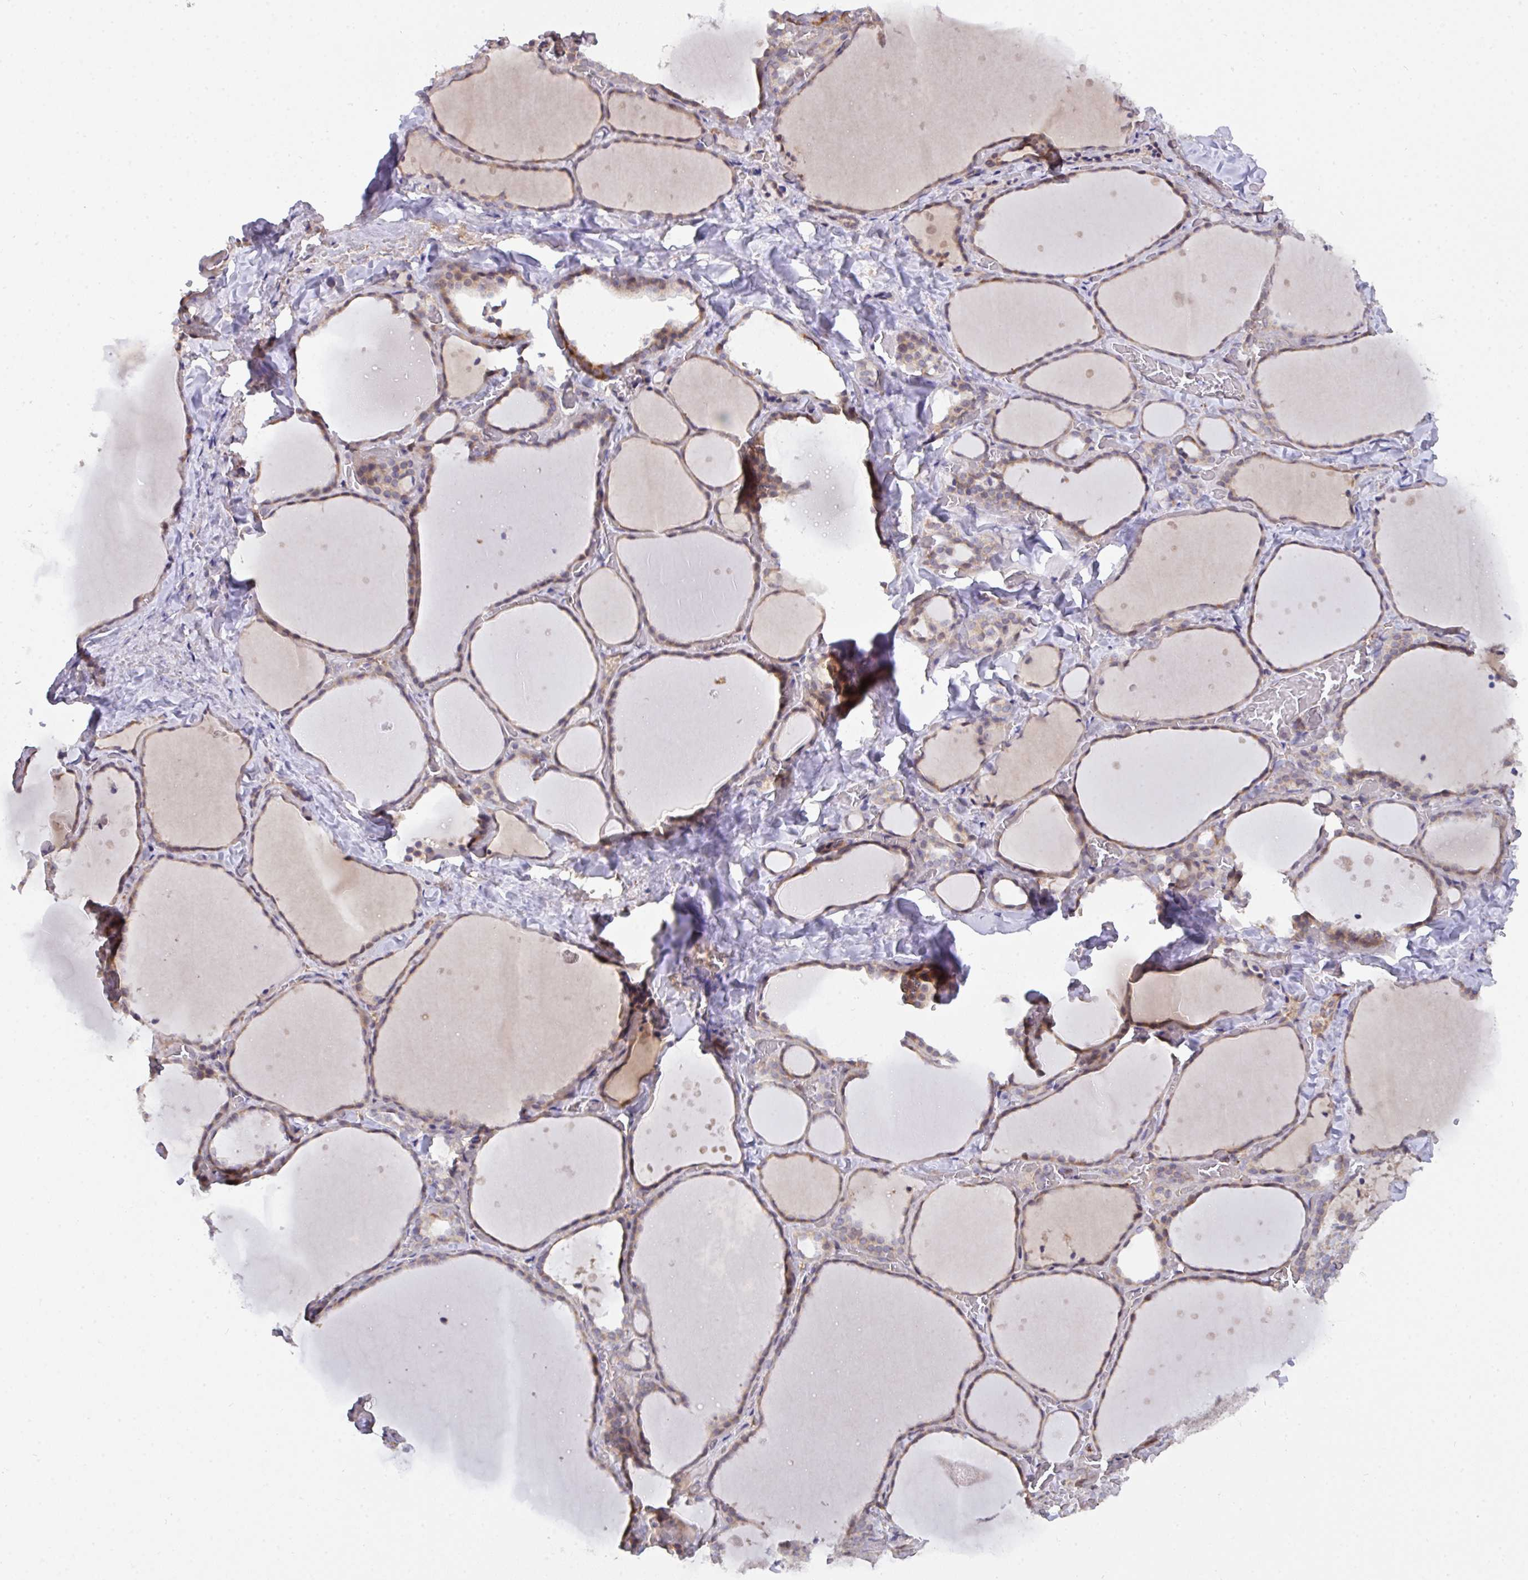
{"staining": {"intensity": "moderate", "quantity": ">75%", "location": "cytoplasmic/membranous"}, "tissue": "thyroid gland", "cell_type": "Glandular cells", "image_type": "normal", "snomed": [{"axis": "morphology", "description": "Normal tissue, NOS"}, {"axis": "topography", "description": "Thyroid gland"}], "caption": "Glandular cells show medium levels of moderate cytoplasmic/membranous expression in about >75% of cells in benign human thyroid gland. Ihc stains the protein in brown and the nuclei are stained blue.", "gene": "L3HYPDH", "patient": {"sex": "female", "age": 36}}